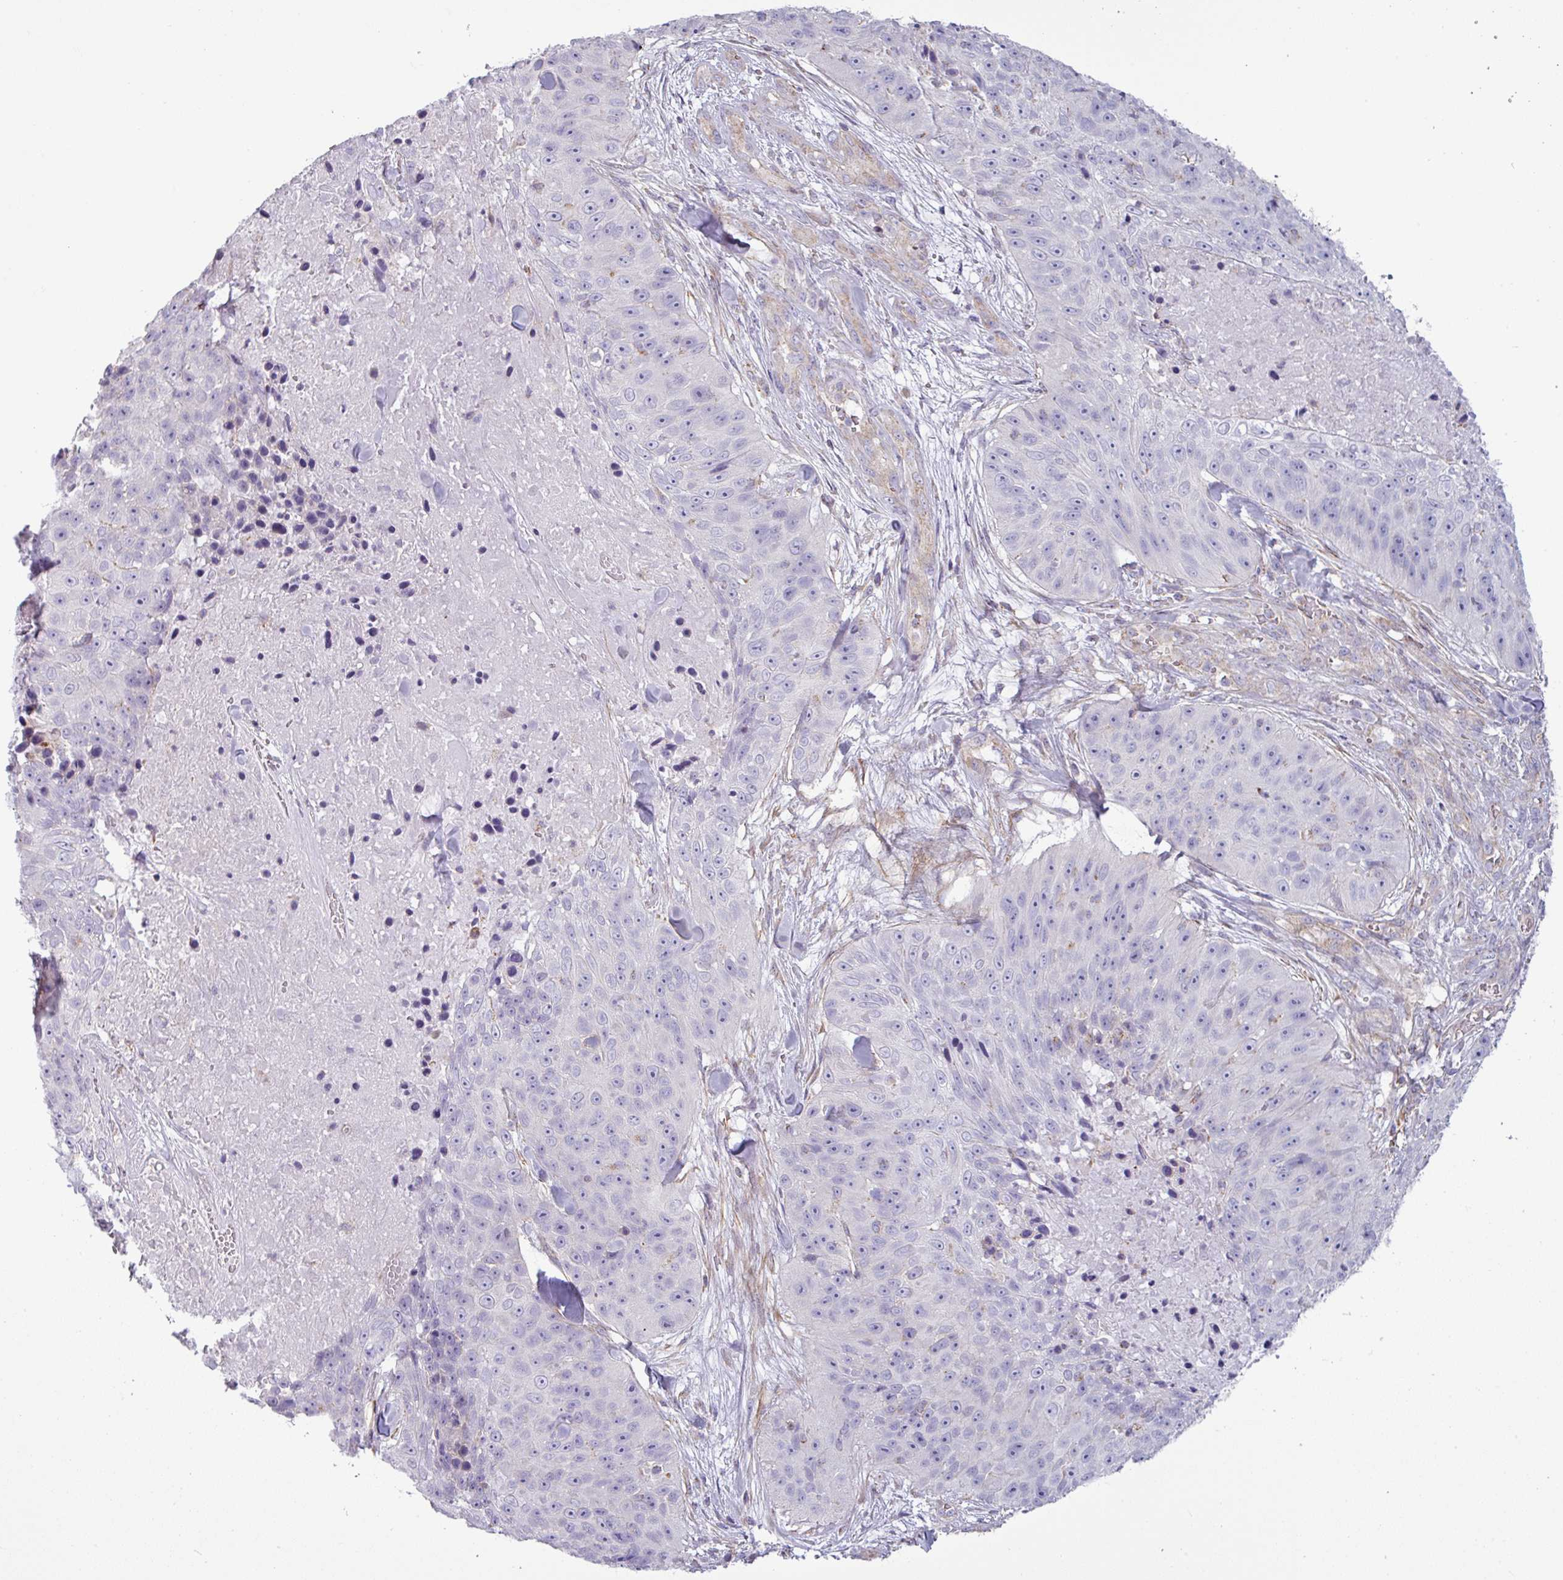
{"staining": {"intensity": "negative", "quantity": "none", "location": "none"}, "tissue": "skin cancer", "cell_type": "Tumor cells", "image_type": "cancer", "snomed": [{"axis": "morphology", "description": "Squamous cell carcinoma, NOS"}, {"axis": "topography", "description": "Skin"}], "caption": "High magnification brightfield microscopy of skin cancer stained with DAB (3,3'-diaminobenzidine) (brown) and counterstained with hematoxylin (blue): tumor cells show no significant staining.", "gene": "BTN2A2", "patient": {"sex": "female", "age": 87}}